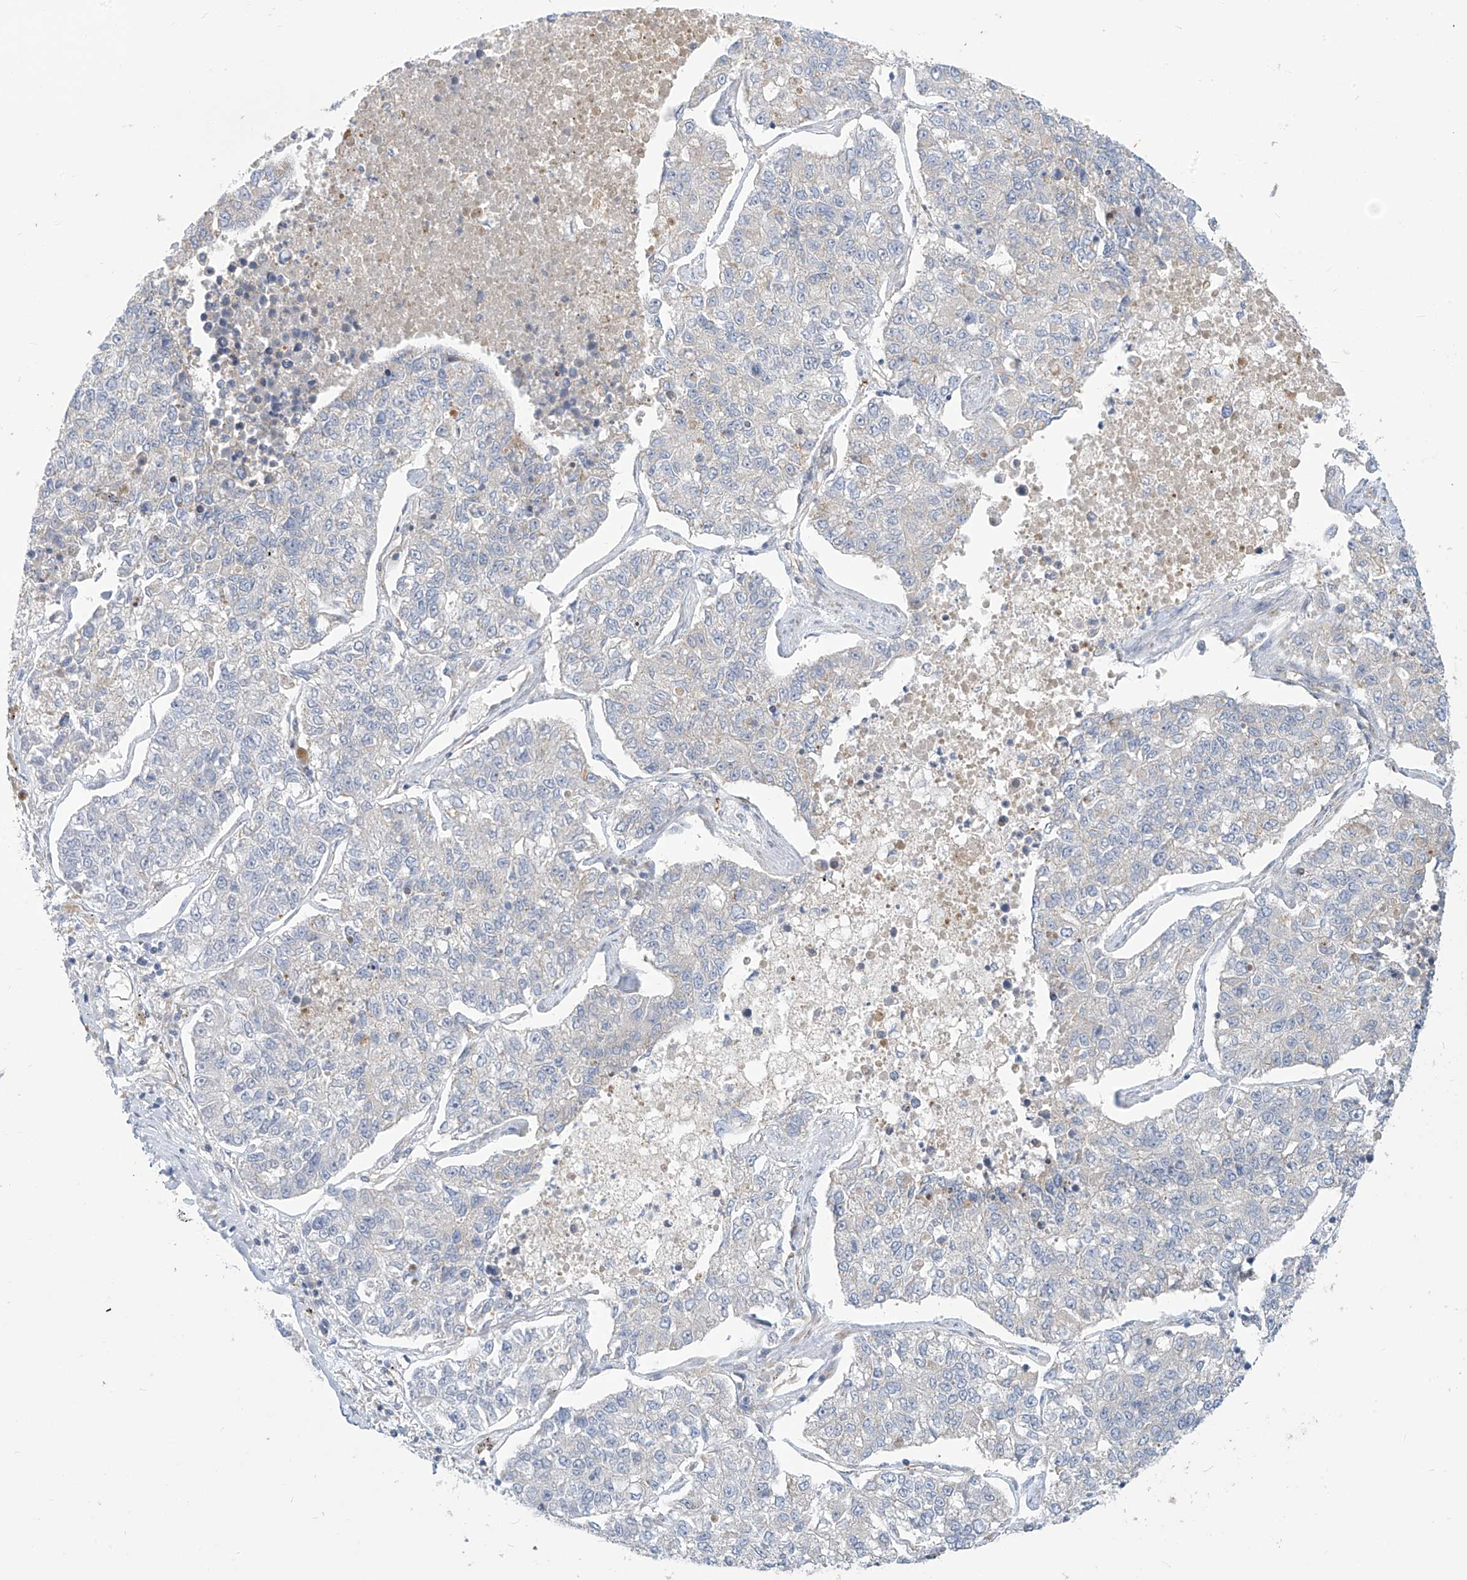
{"staining": {"intensity": "negative", "quantity": "none", "location": "none"}, "tissue": "lung cancer", "cell_type": "Tumor cells", "image_type": "cancer", "snomed": [{"axis": "morphology", "description": "Adenocarcinoma, NOS"}, {"axis": "topography", "description": "Lung"}], "caption": "Lung cancer was stained to show a protein in brown. There is no significant staining in tumor cells.", "gene": "ADAT2", "patient": {"sex": "male", "age": 49}}